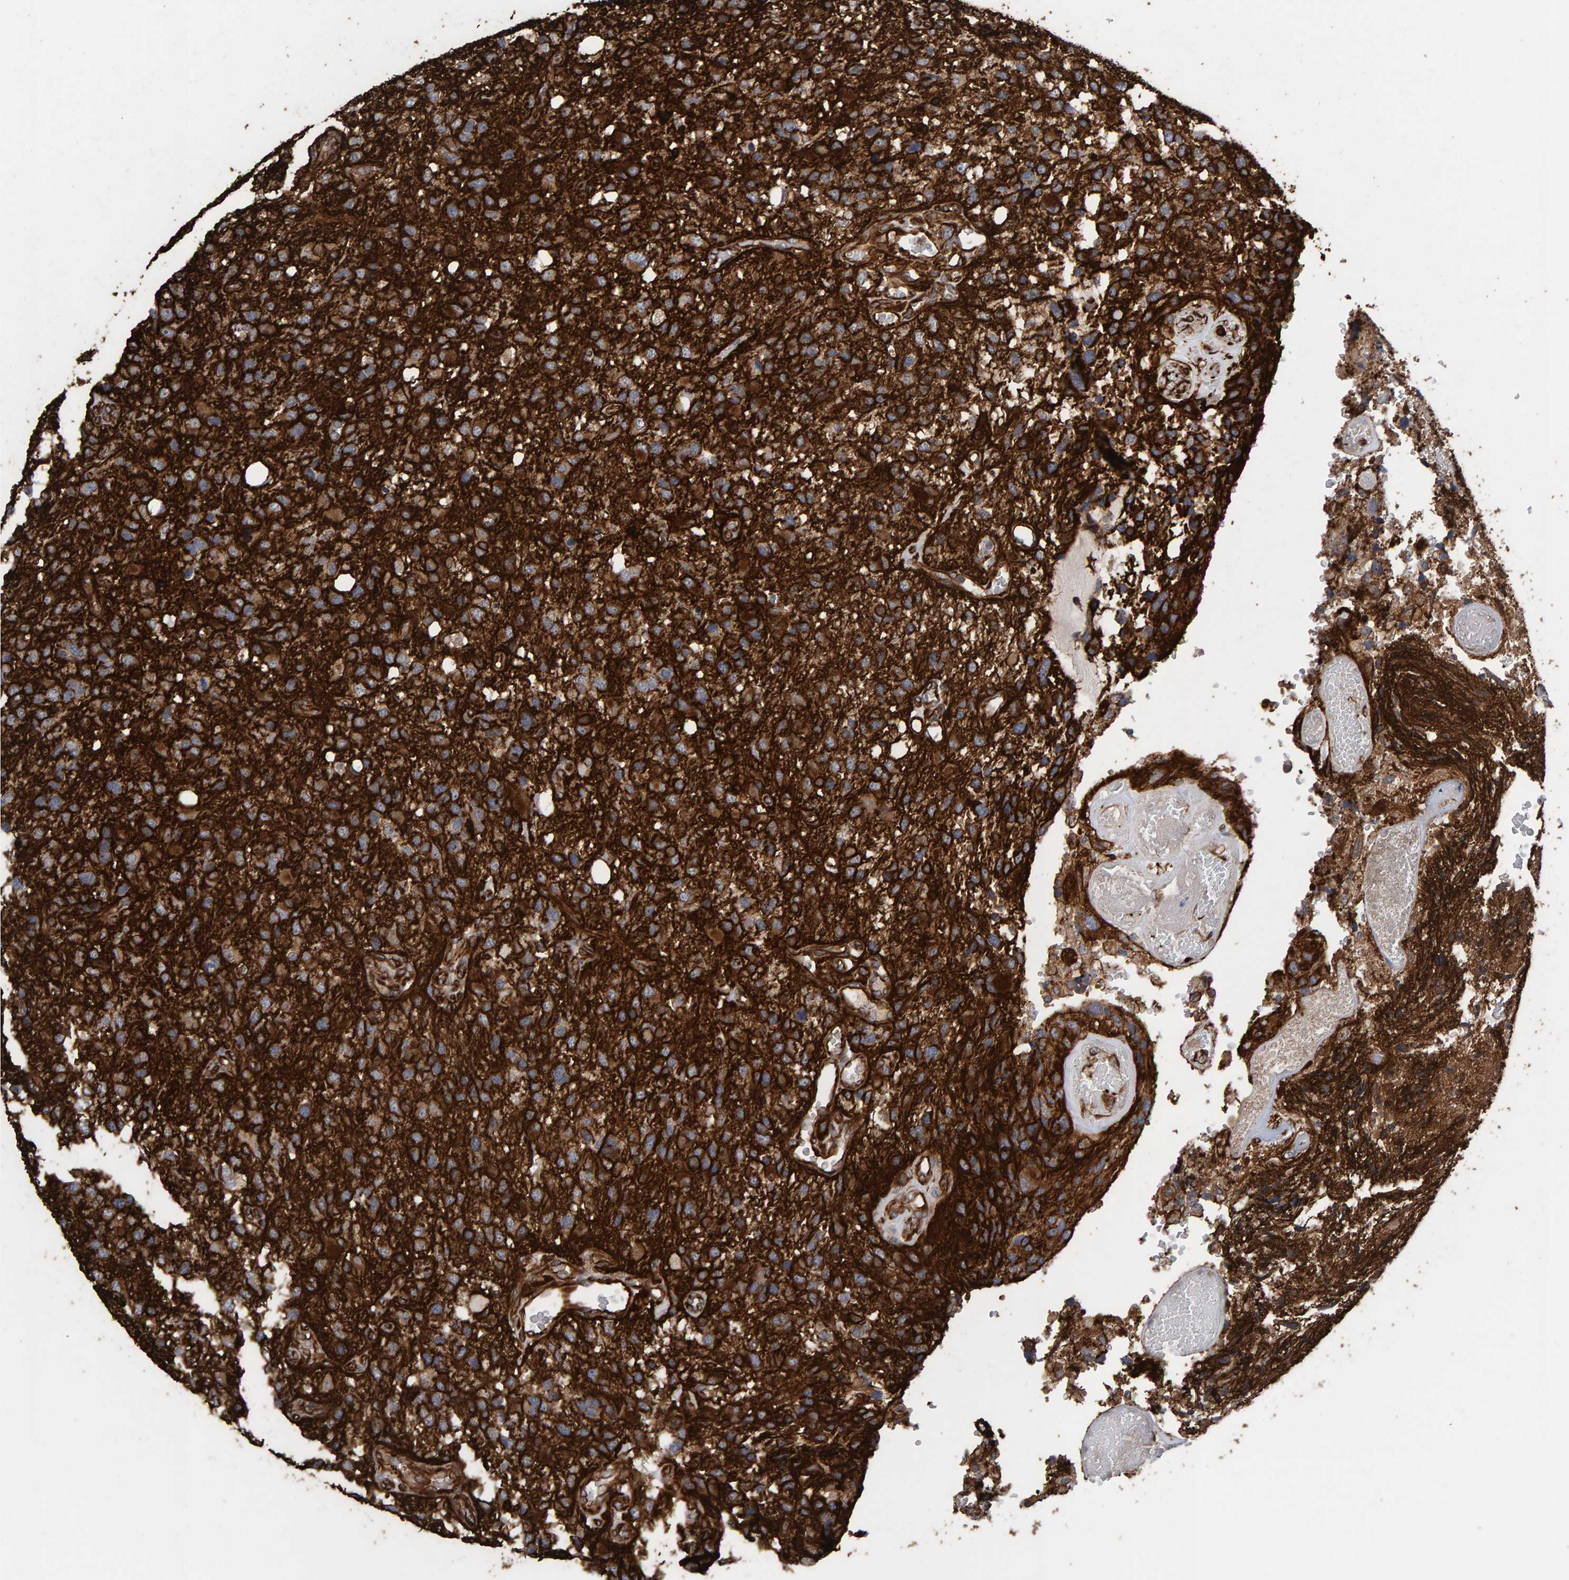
{"staining": {"intensity": "moderate", "quantity": ">75%", "location": "cytoplasmic/membranous"}, "tissue": "glioma", "cell_type": "Tumor cells", "image_type": "cancer", "snomed": [{"axis": "morphology", "description": "Glioma, malignant, High grade"}, {"axis": "topography", "description": "Brain"}], "caption": "Glioma stained with DAB (3,3'-diaminobenzidine) IHC reveals medium levels of moderate cytoplasmic/membranous staining in approximately >75% of tumor cells. (IHC, brightfield microscopy, high magnification).", "gene": "ZNF347", "patient": {"sex": "female", "age": 58}}